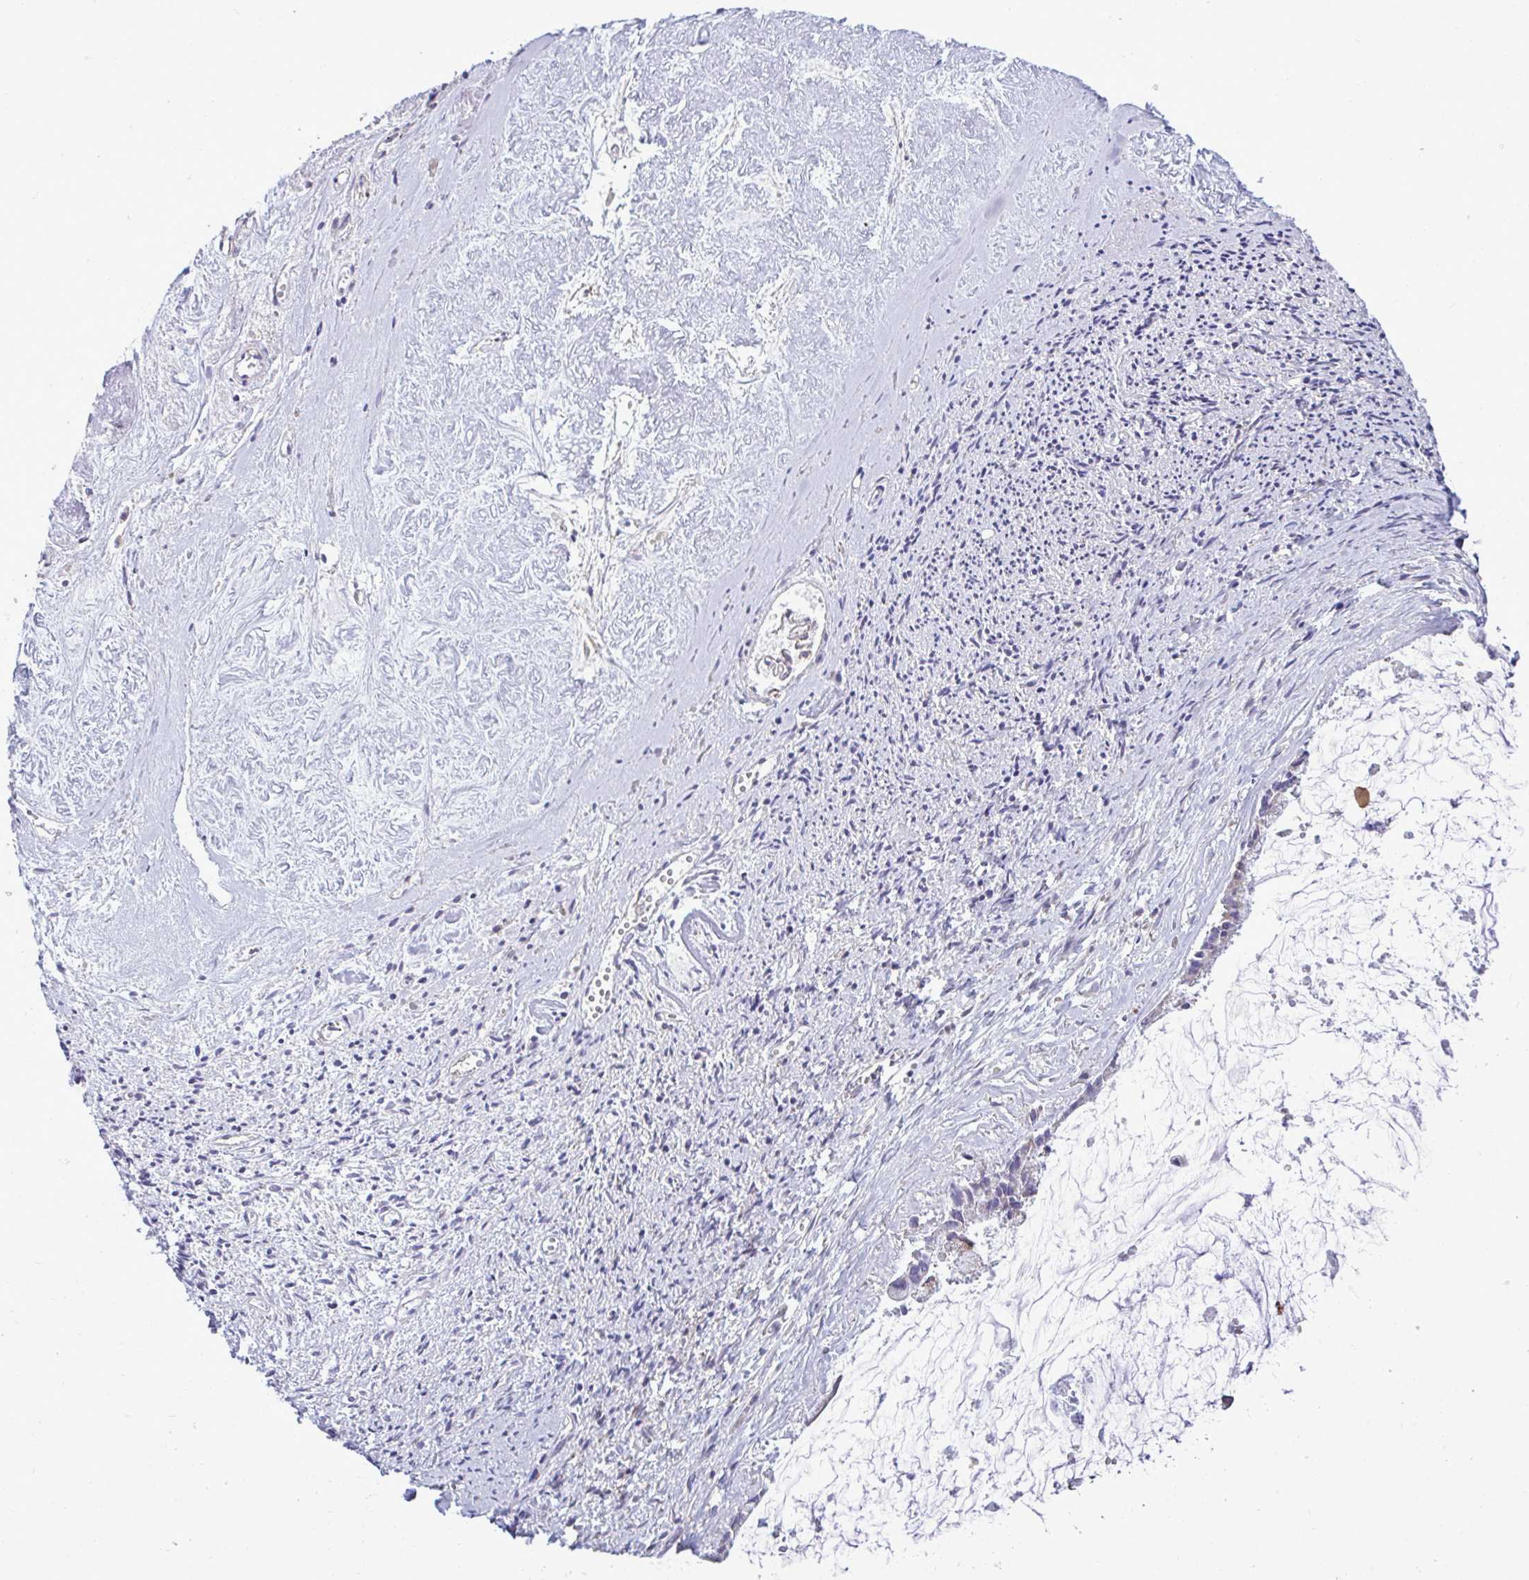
{"staining": {"intensity": "negative", "quantity": "none", "location": "none"}, "tissue": "ovarian cancer", "cell_type": "Tumor cells", "image_type": "cancer", "snomed": [{"axis": "morphology", "description": "Cystadenocarcinoma, mucinous, NOS"}, {"axis": "topography", "description": "Ovary"}], "caption": "DAB immunohistochemical staining of ovarian mucinous cystadenocarcinoma shows no significant expression in tumor cells.", "gene": "PIGK", "patient": {"sex": "female", "age": 90}}